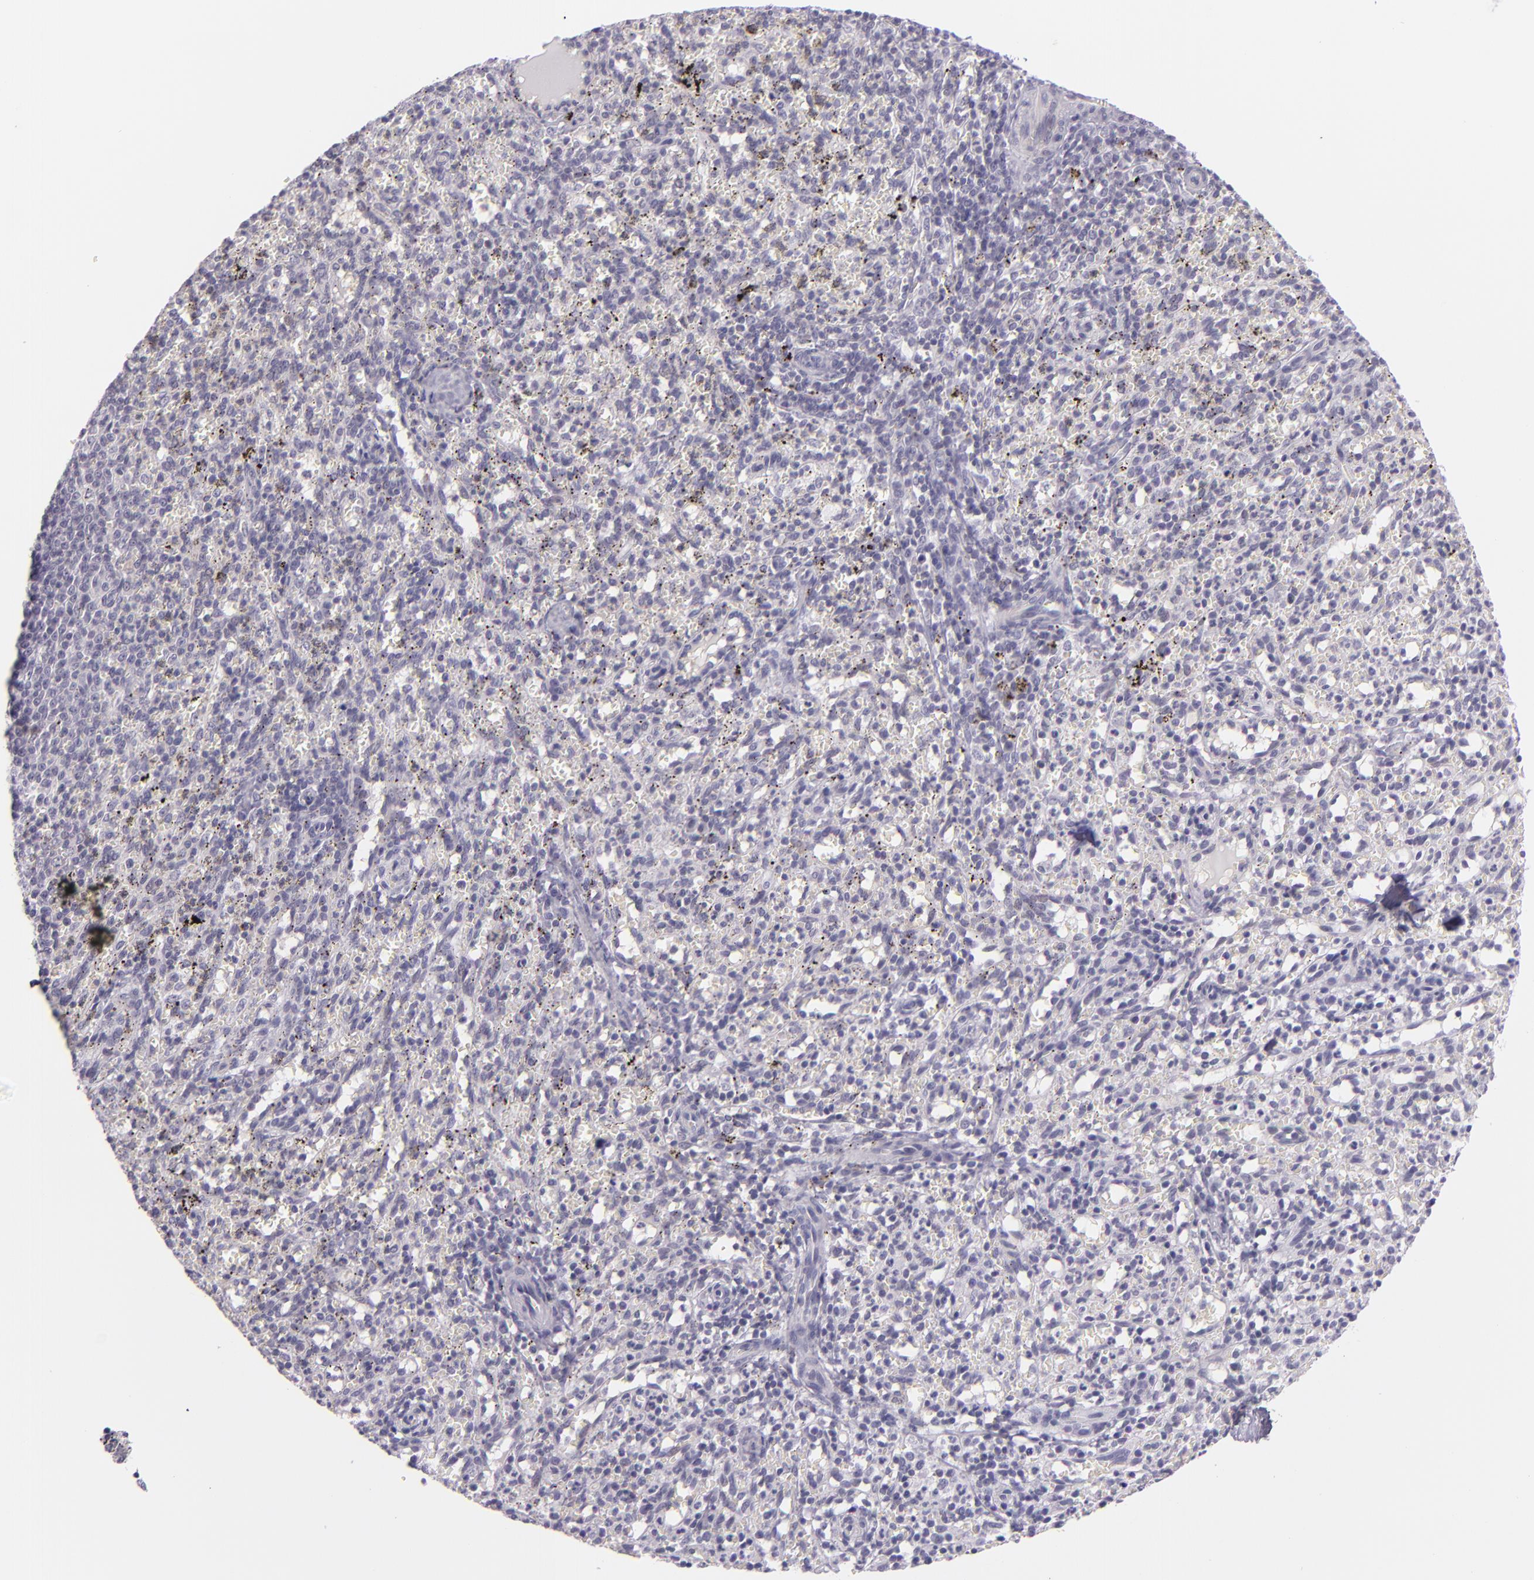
{"staining": {"intensity": "negative", "quantity": "none", "location": "none"}, "tissue": "spleen", "cell_type": "Cells in red pulp", "image_type": "normal", "snomed": [{"axis": "morphology", "description": "Normal tissue, NOS"}, {"axis": "topography", "description": "Spleen"}], "caption": "IHC histopathology image of benign spleen: human spleen stained with DAB (3,3'-diaminobenzidine) reveals no significant protein positivity in cells in red pulp. (DAB IHC with hematoxylin counter stain).", "gene": "HSP90AA1", "patient": {"sex": "female", "age": 10}}